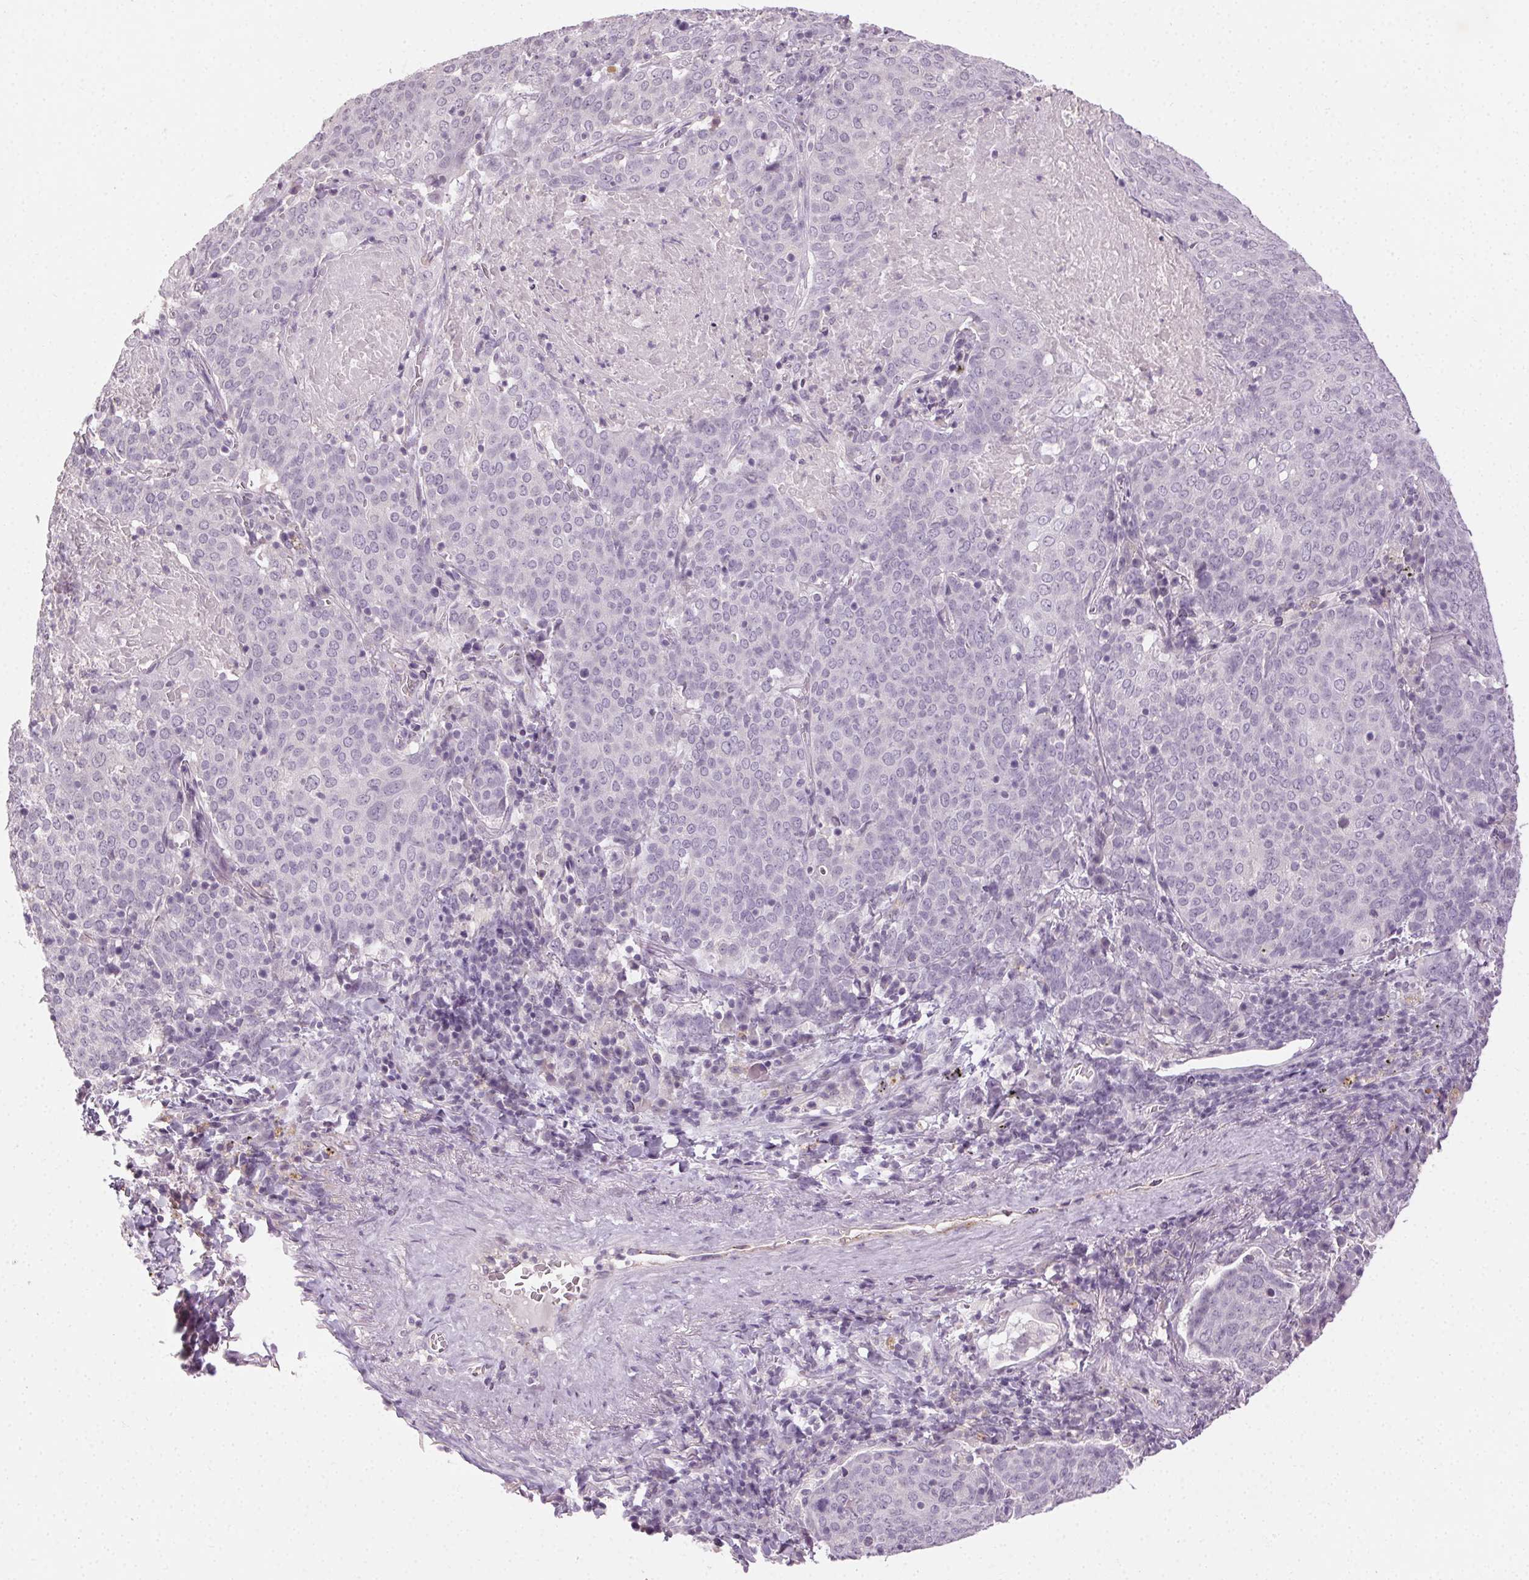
{"staining": {"intensity": "negative", "quantity": "none", "location": "none"}, "tissue": "lung cancer", "cell_type": "Tumor cells", "image_type": "cancer", "snomed": [{"axis": "morphology", "description": "Squamous cell carcinoma, NOS"}, {"axis": "topography", "description": "Lung"}], "caption": "The micrograph shows no staining of tumor cells in squamous cell carcinoma (lung).", "gene": "CLTRN", "patient": {"sex": "male", "age": 82}}